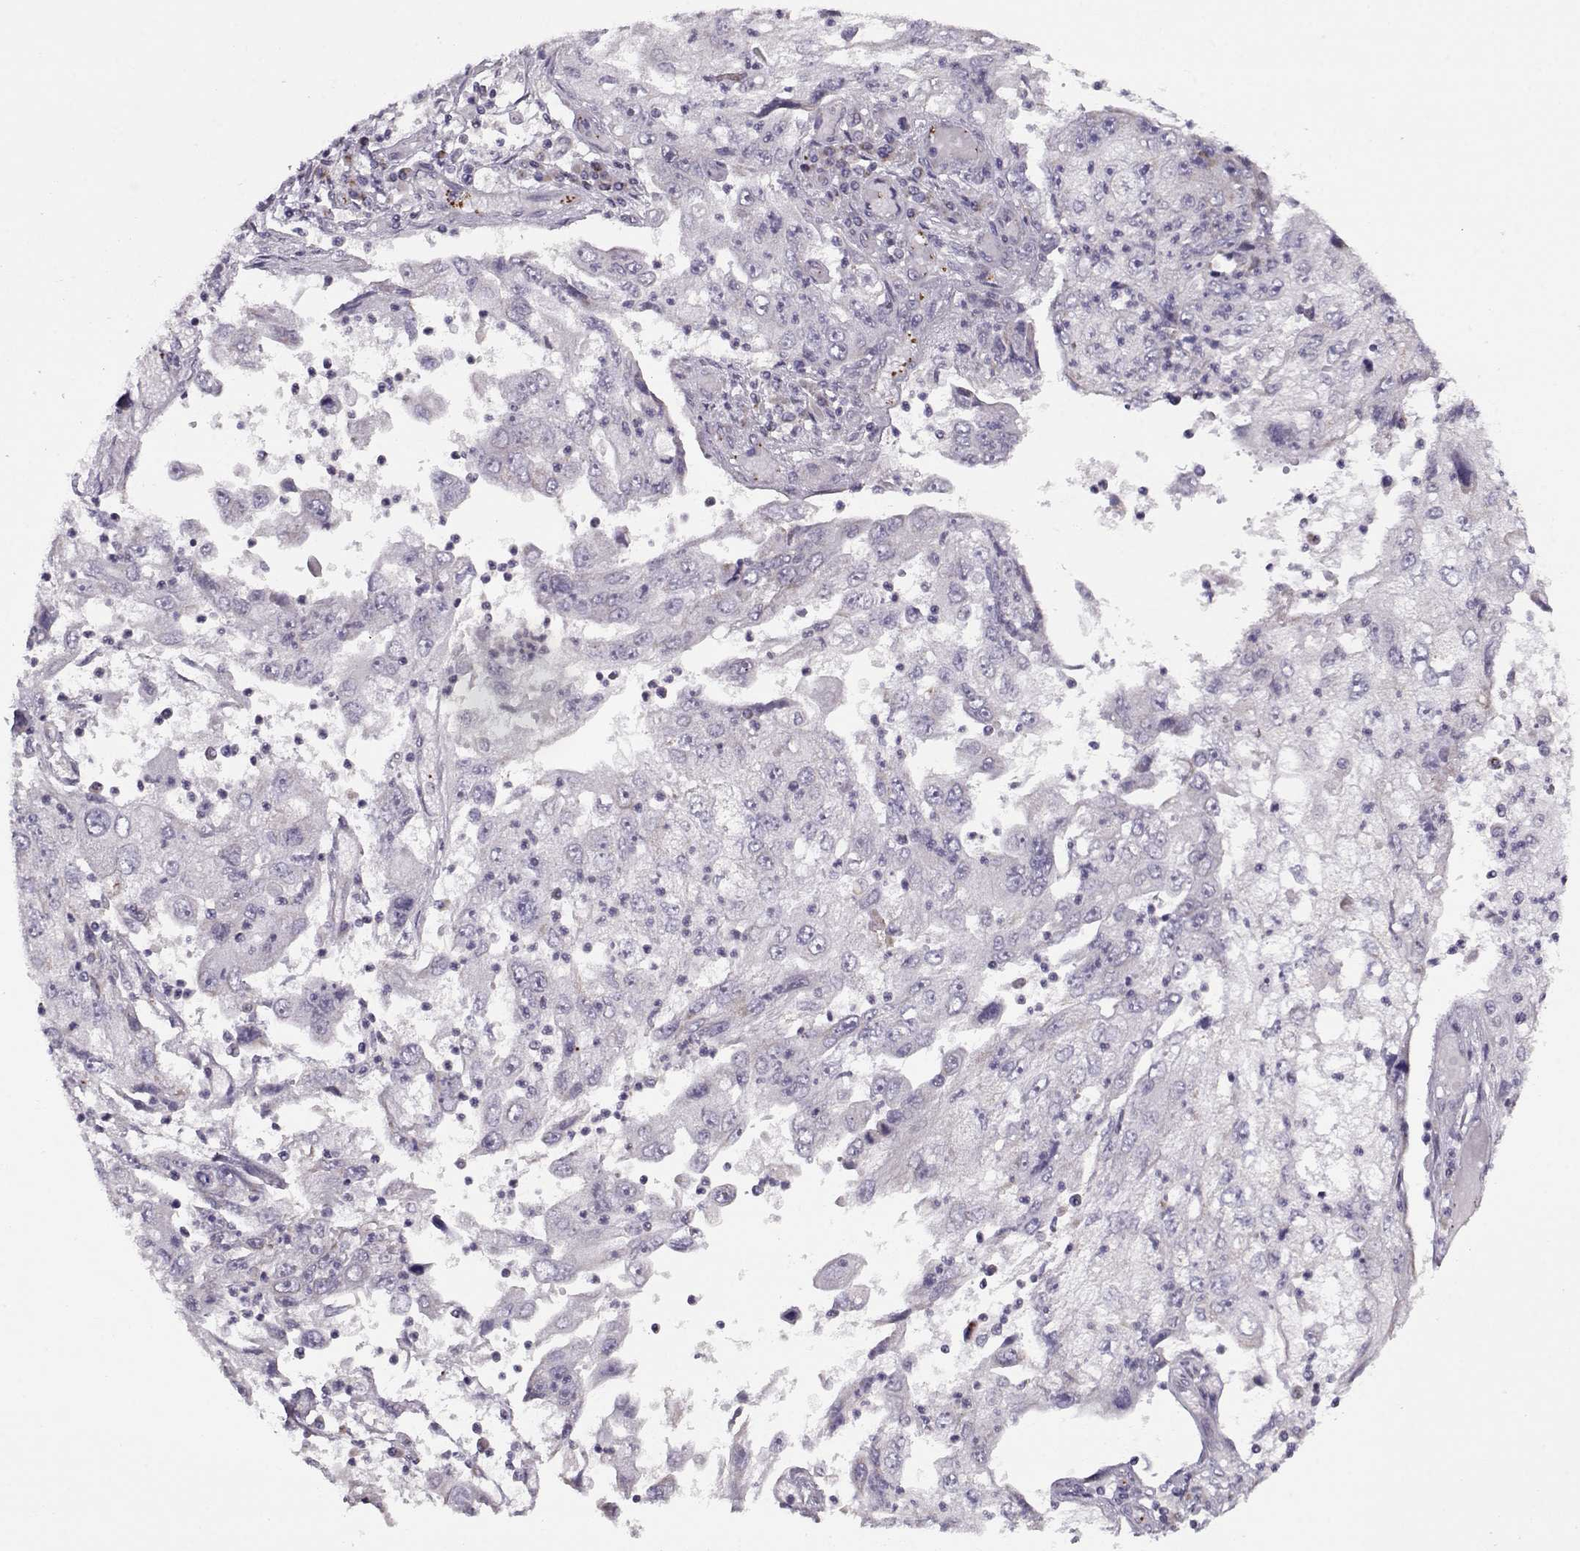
{"staining": {"intensity": "negative", "quantity": "none", "location": "none"}, "tissue": "cervical cancer", "cell_type": "Tumor cells", "image_type": "cancer", "snomed": [{"axis": "morphology", "description": "Squamous cell carcinoma, NOS"}, {"axis": "topography", "description": "Cervix"}], "caption": "This is an IHC micrograph of human cervical squamous cell carcinoma. There is no staining in tumor cells.", "gene": "KLF17", "patient": {"sex": "female", "age": 36}}